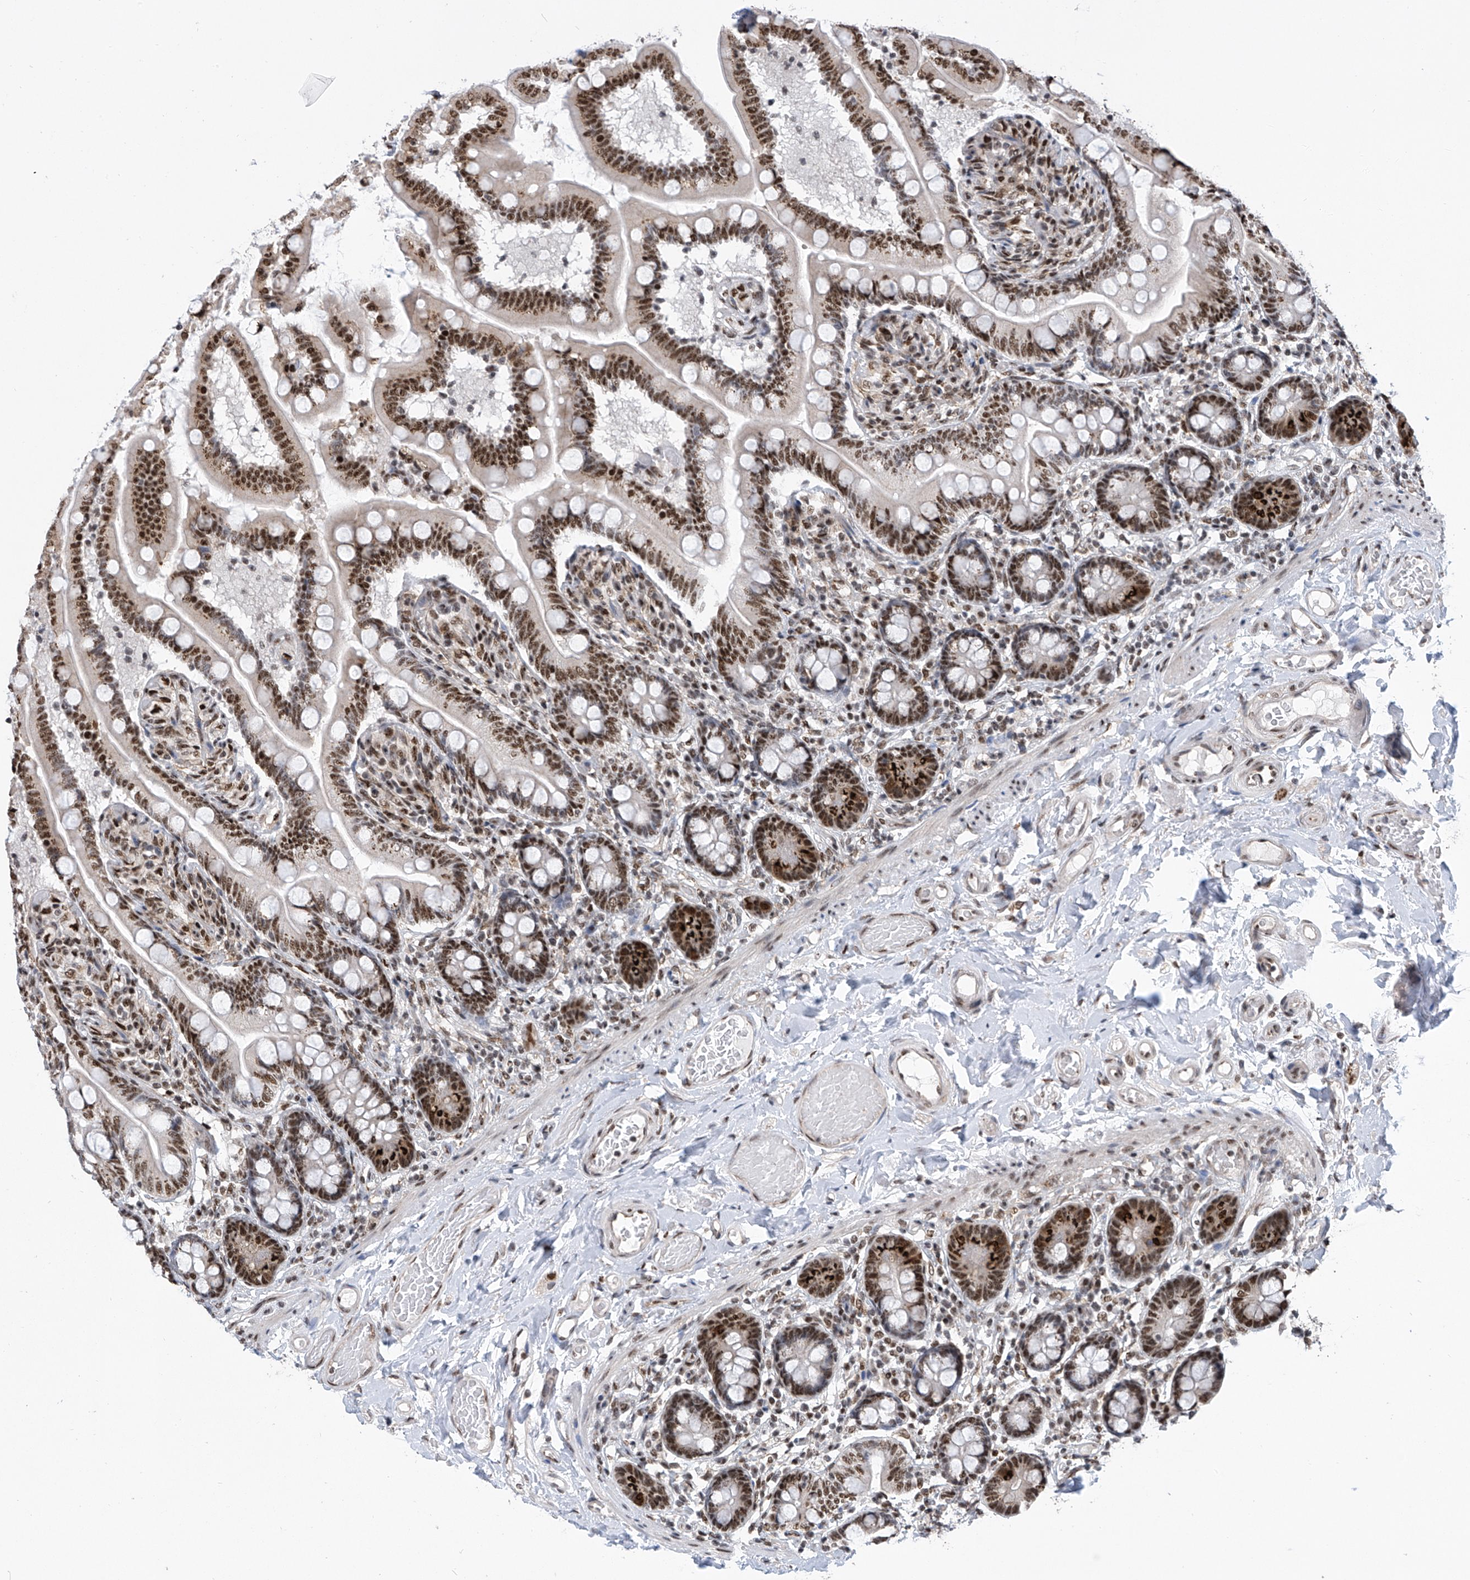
{"staining": {"intensity": "moderate", "quantity": ">75%", "location": "cytoplasmic/membranous,nuclear"}, "tissue": "small intestine", "cell_type": "Glandular cells", "image_type": "normal", "snomed": [{"axis": "morphology", "description": "Normal tissue, NOS"}, {"axis": "topography", "description": "Small intestine"}], "caption": "IHC micrograph of unremarkable small intestine stained for a protein (brown), which reveals medium levels of moderate cytoplasmic/membranous,nuclear positivity in approximately >75% of glandular cells.", "gene": "APLF", "patient": {"sex": "female", "age": 64}}